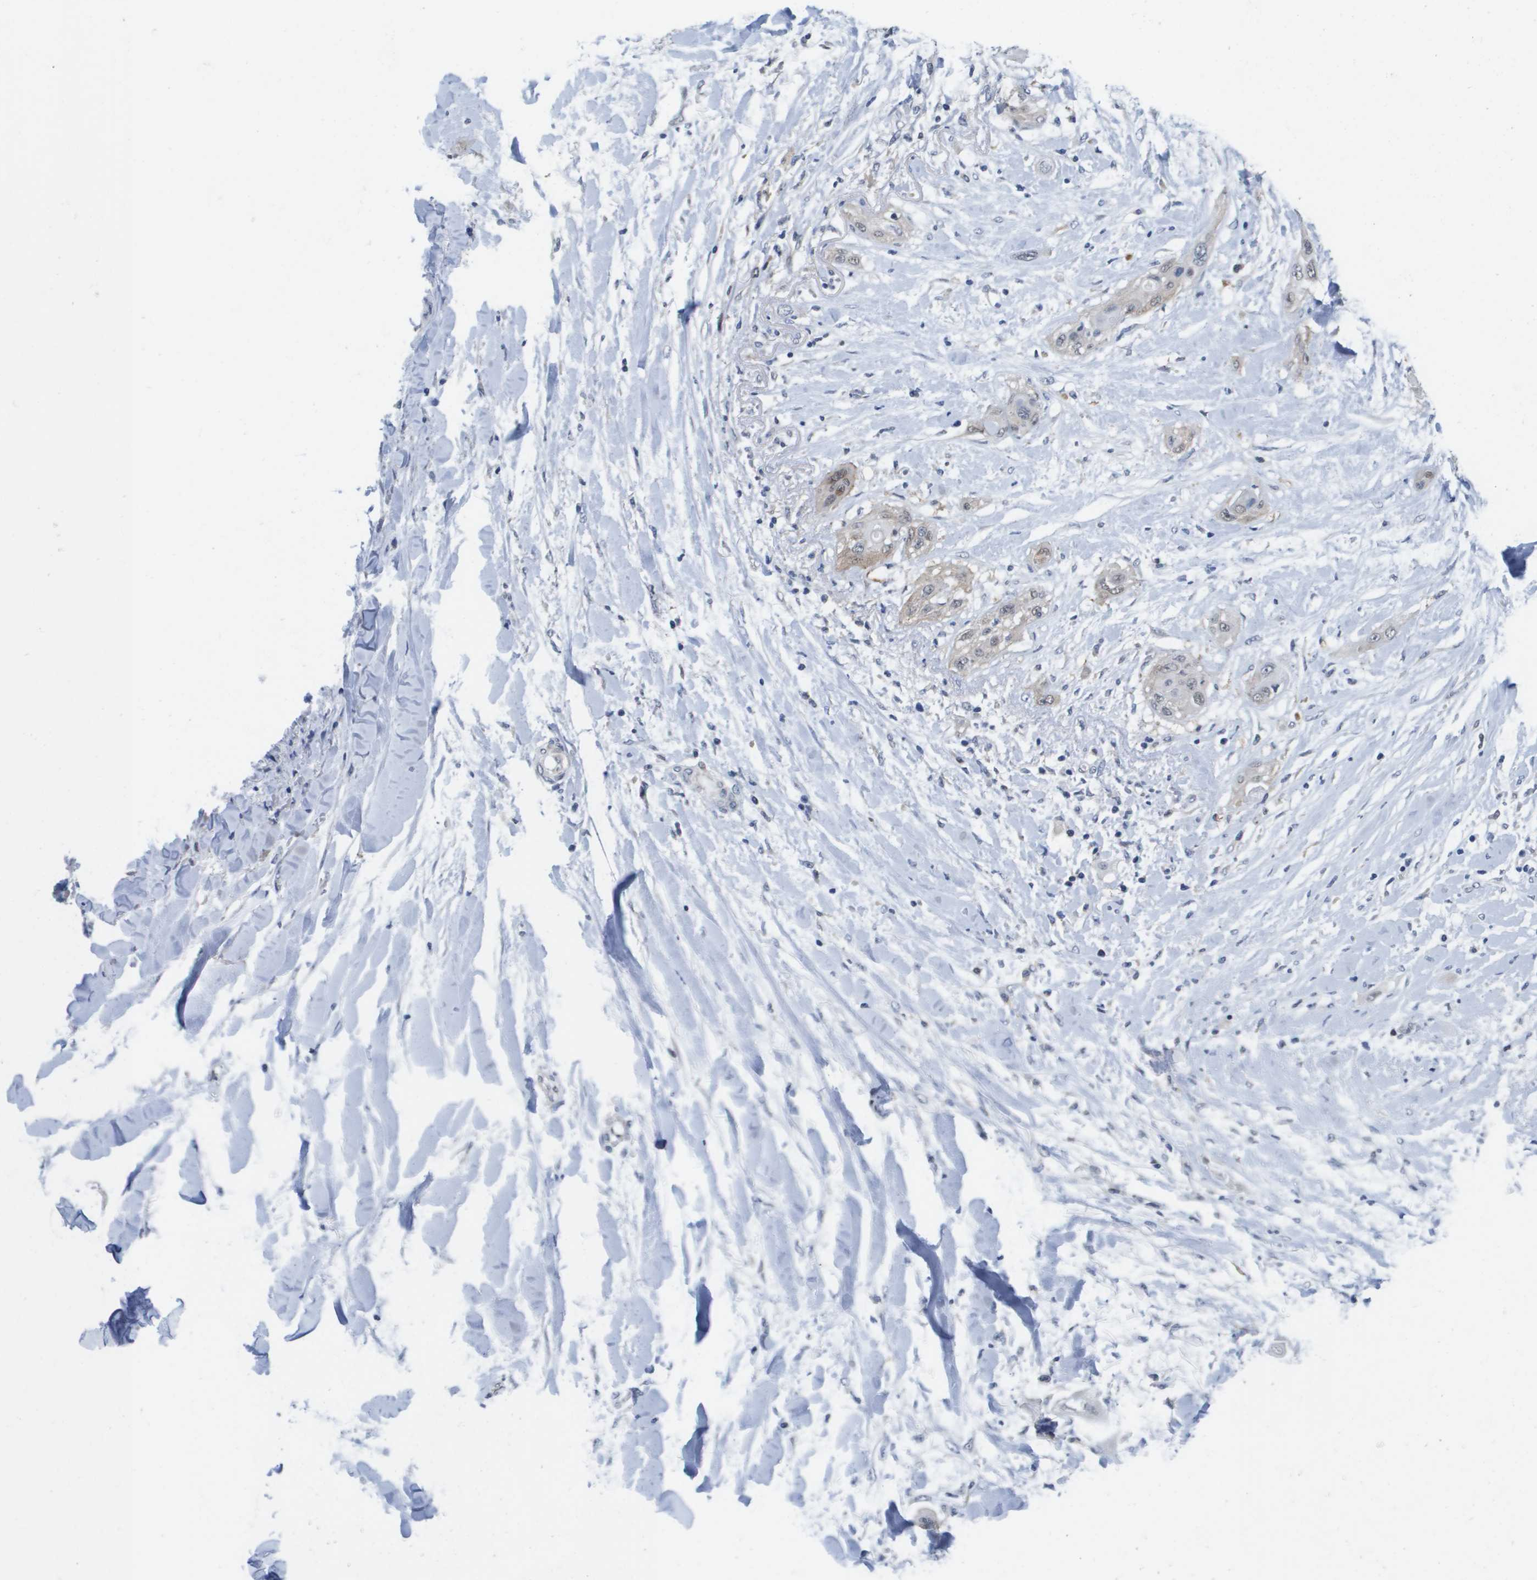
{"staining": {"intensity": "negative", "quantity": "none", "location": "none"}, "tissue": "lung cancer", "cell_type": "Tumor cells", "image_type": "cancer", "snomed": [{"axis": "morphology", "description": "Squamous cell carcinoma, NOS"}, {"axis": "topography", "description": "Lung"}], "caption": "A photomicrograph of lung cancer stained for a protein exhibits no brown staining in tumor cells. (DAB IHC, high magnification).", "gene": "FKBP4", "patient": {"sex": "female", "age": 47}}